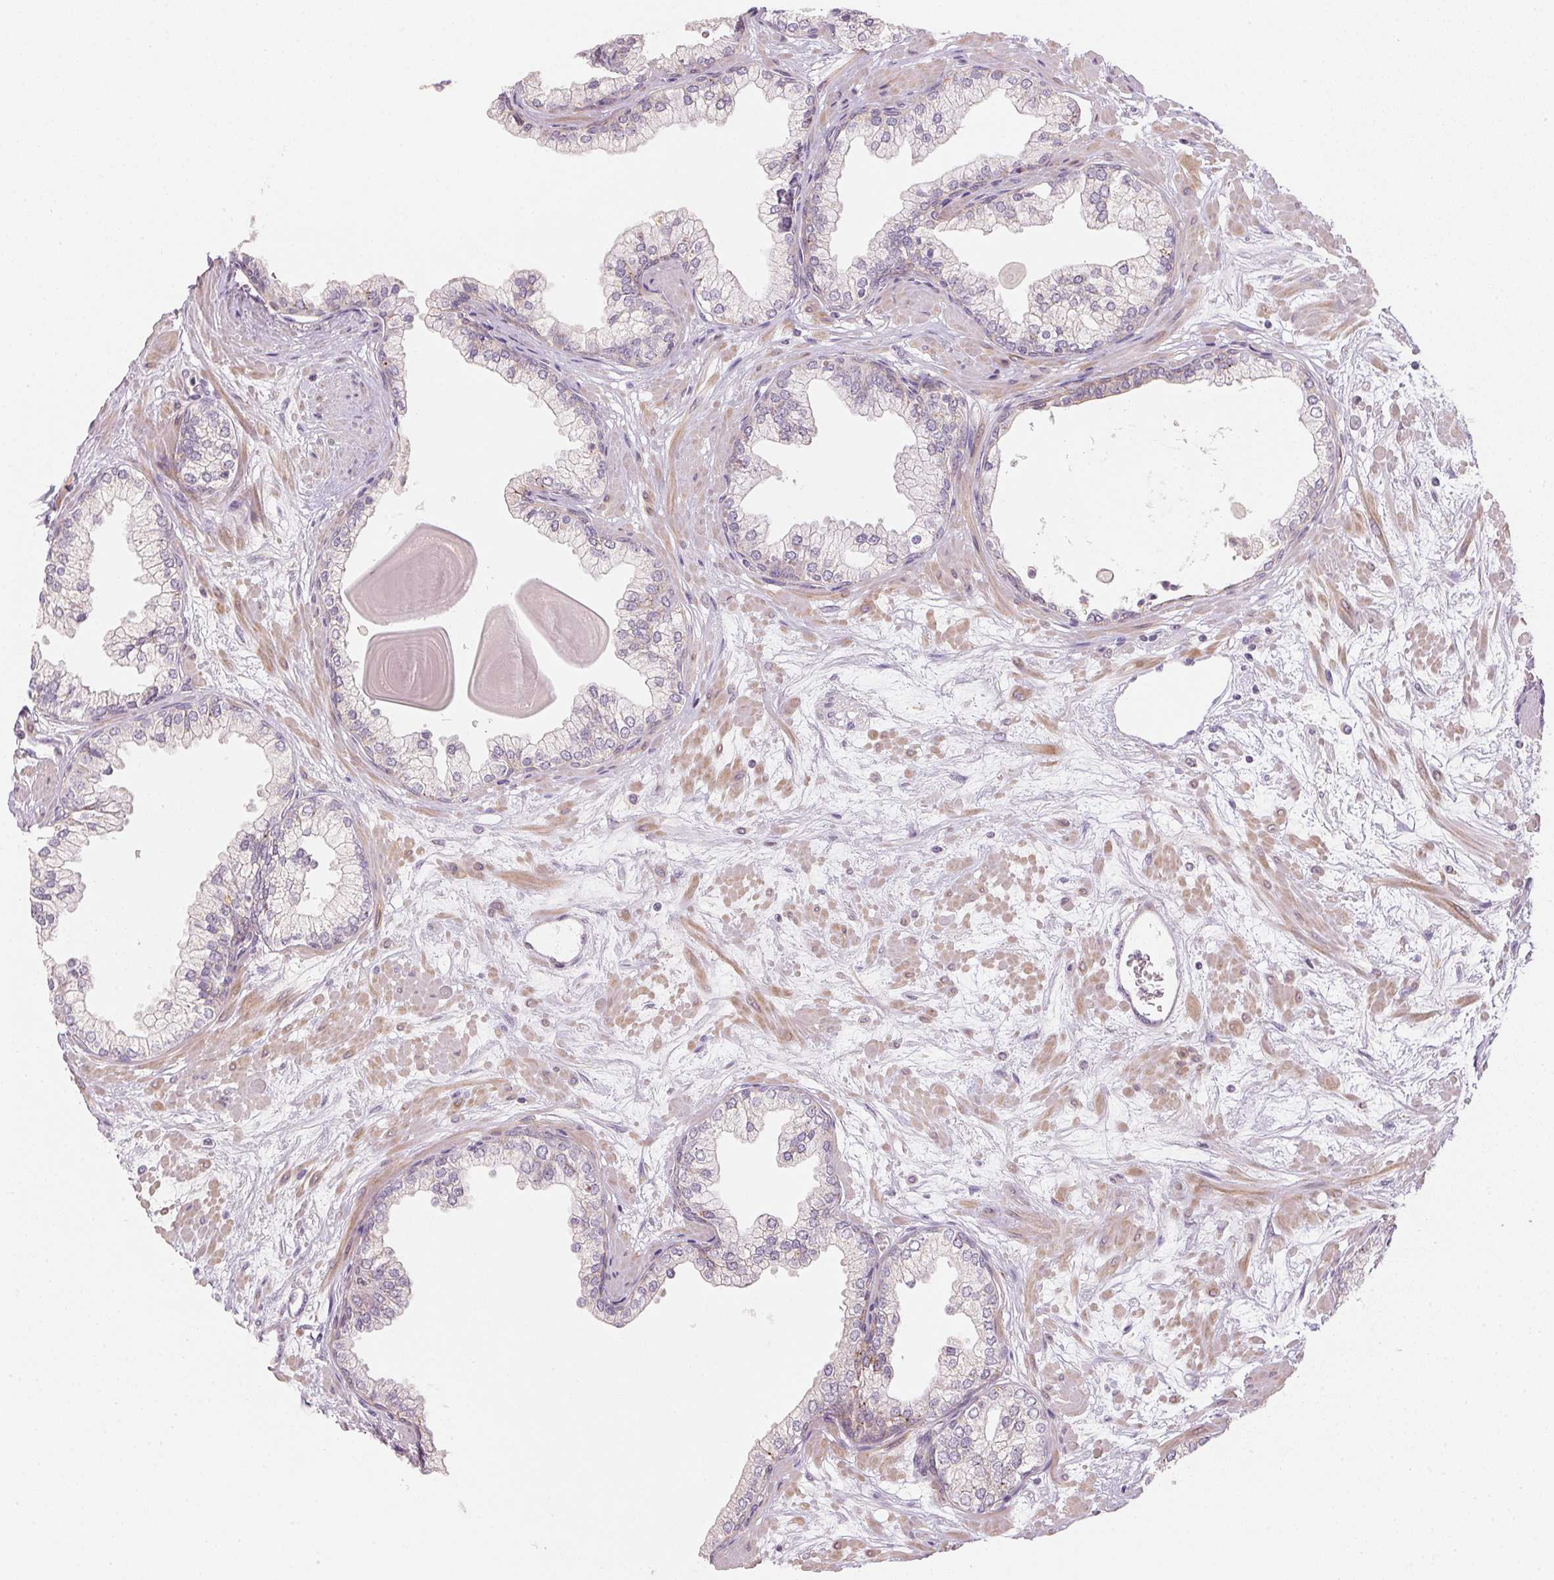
{"staining": {"intensity": "weak", "quantity": "<25%", "location": "cytoplasmic/membranous"}, "tissue": "prostate", "cell_type": "Glandular cells", "image_type": "normal", "snomed": [{"axis": "morphology", "description": "Normal tissue, NOS"}, {"axis": "topography", "description": "Prostate"}, {"axis": "topography", "description": "Peripheral nerve tissue"}], "caption": "Prostate stained for a protein using IHC displays no expression glandular cells.", "gene": "BLOC1S2", "patient": {"sex": "male", "age": 61}}